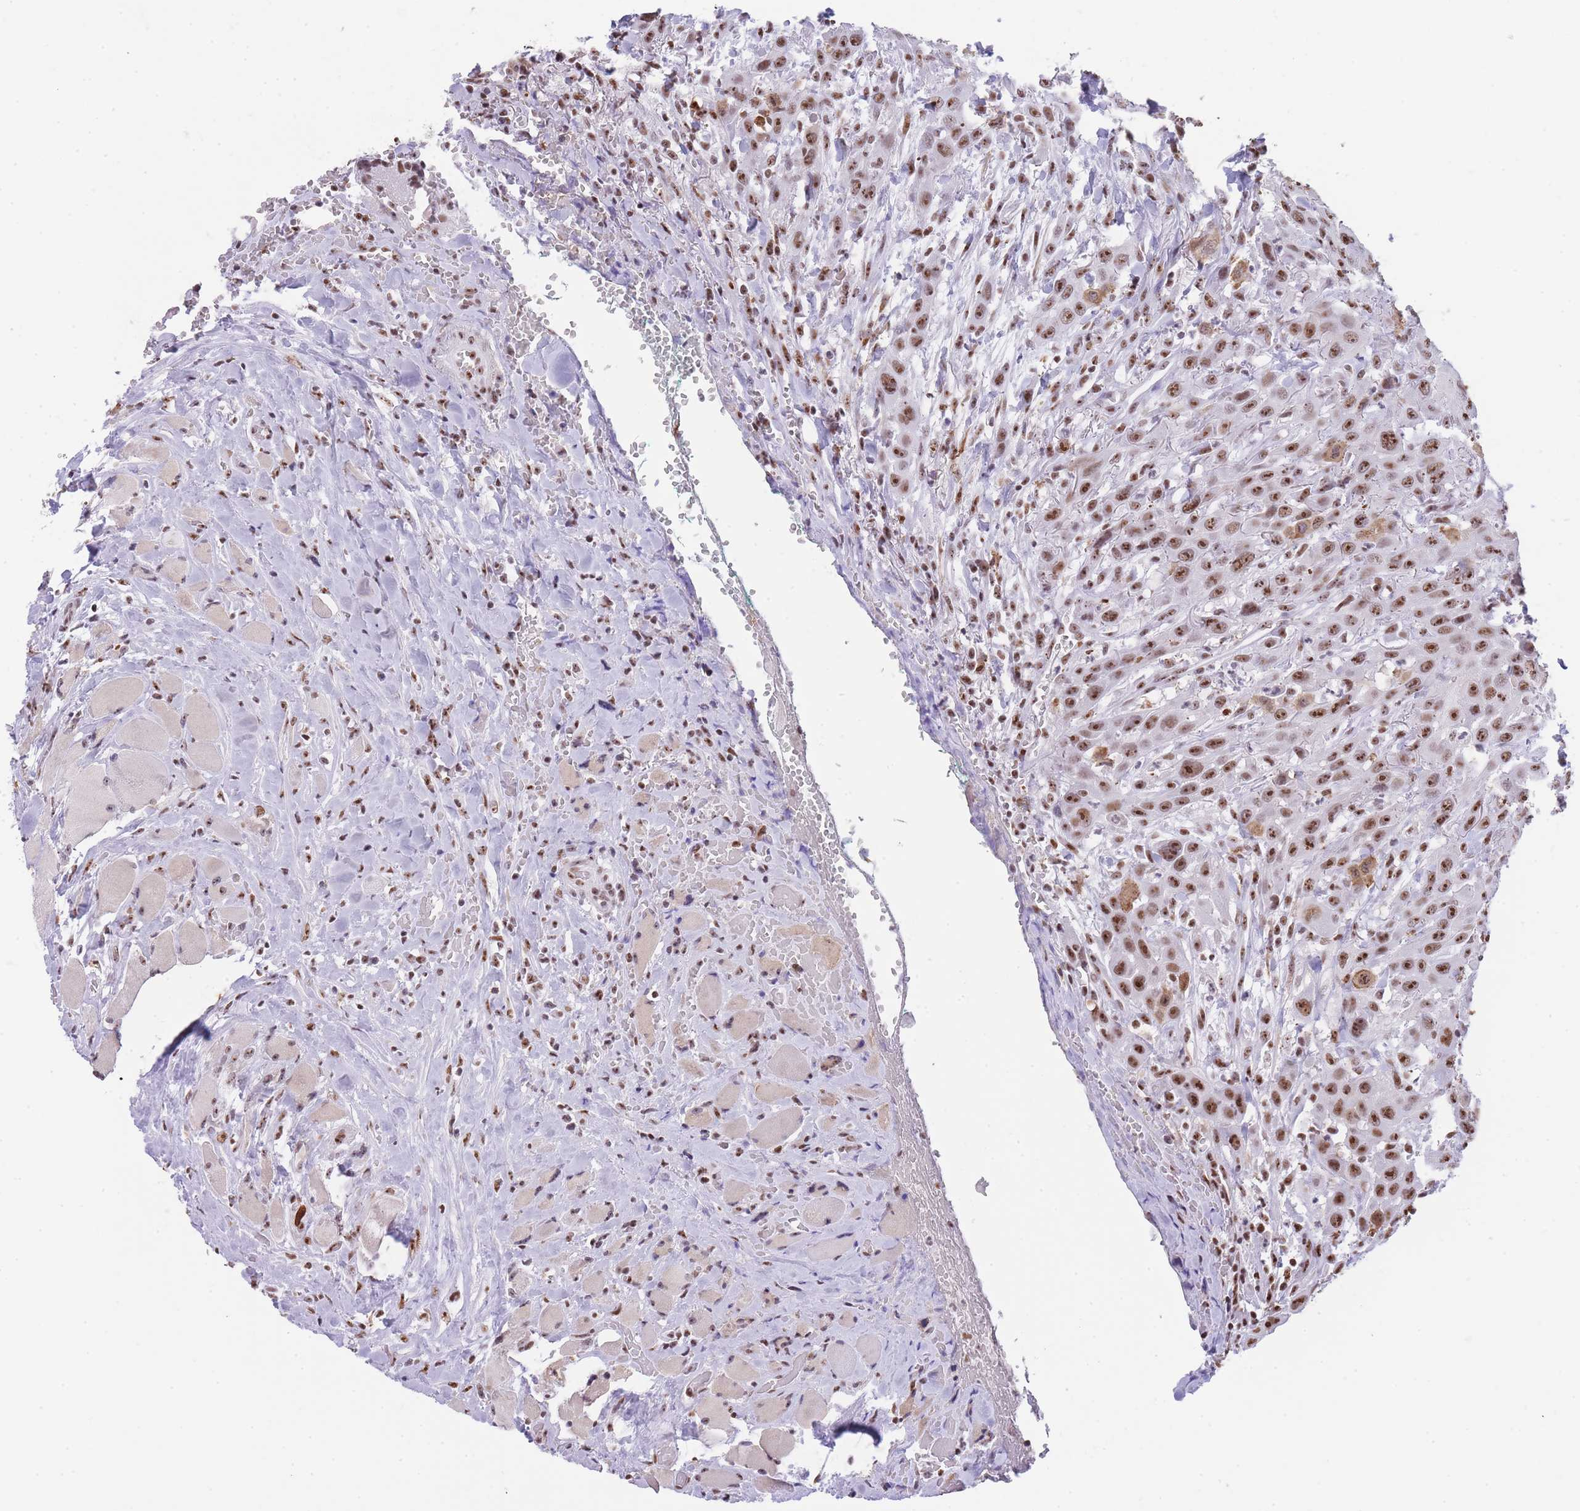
{"staining": {"intensity": "moderate", "quantity": ">75%", "location": "nuclear"}, "tissue": "head and neck cancer", "cell_type": "Tumor cells", "image_type": "cancer", "snomed": [{"axis": "morphology", "description": "Squamous cell carcinoma, NOS"}, {"axis": "topography", "description": "Head-Neck"}], "caption": "Brown immunohistochemical staining in squamous cell carcinoma (head and neck) shows moderate nuclear positivity in about >75% of tumor cells.", "gene": "EVC2", "patient": {"sex": "male", "age": 81}}